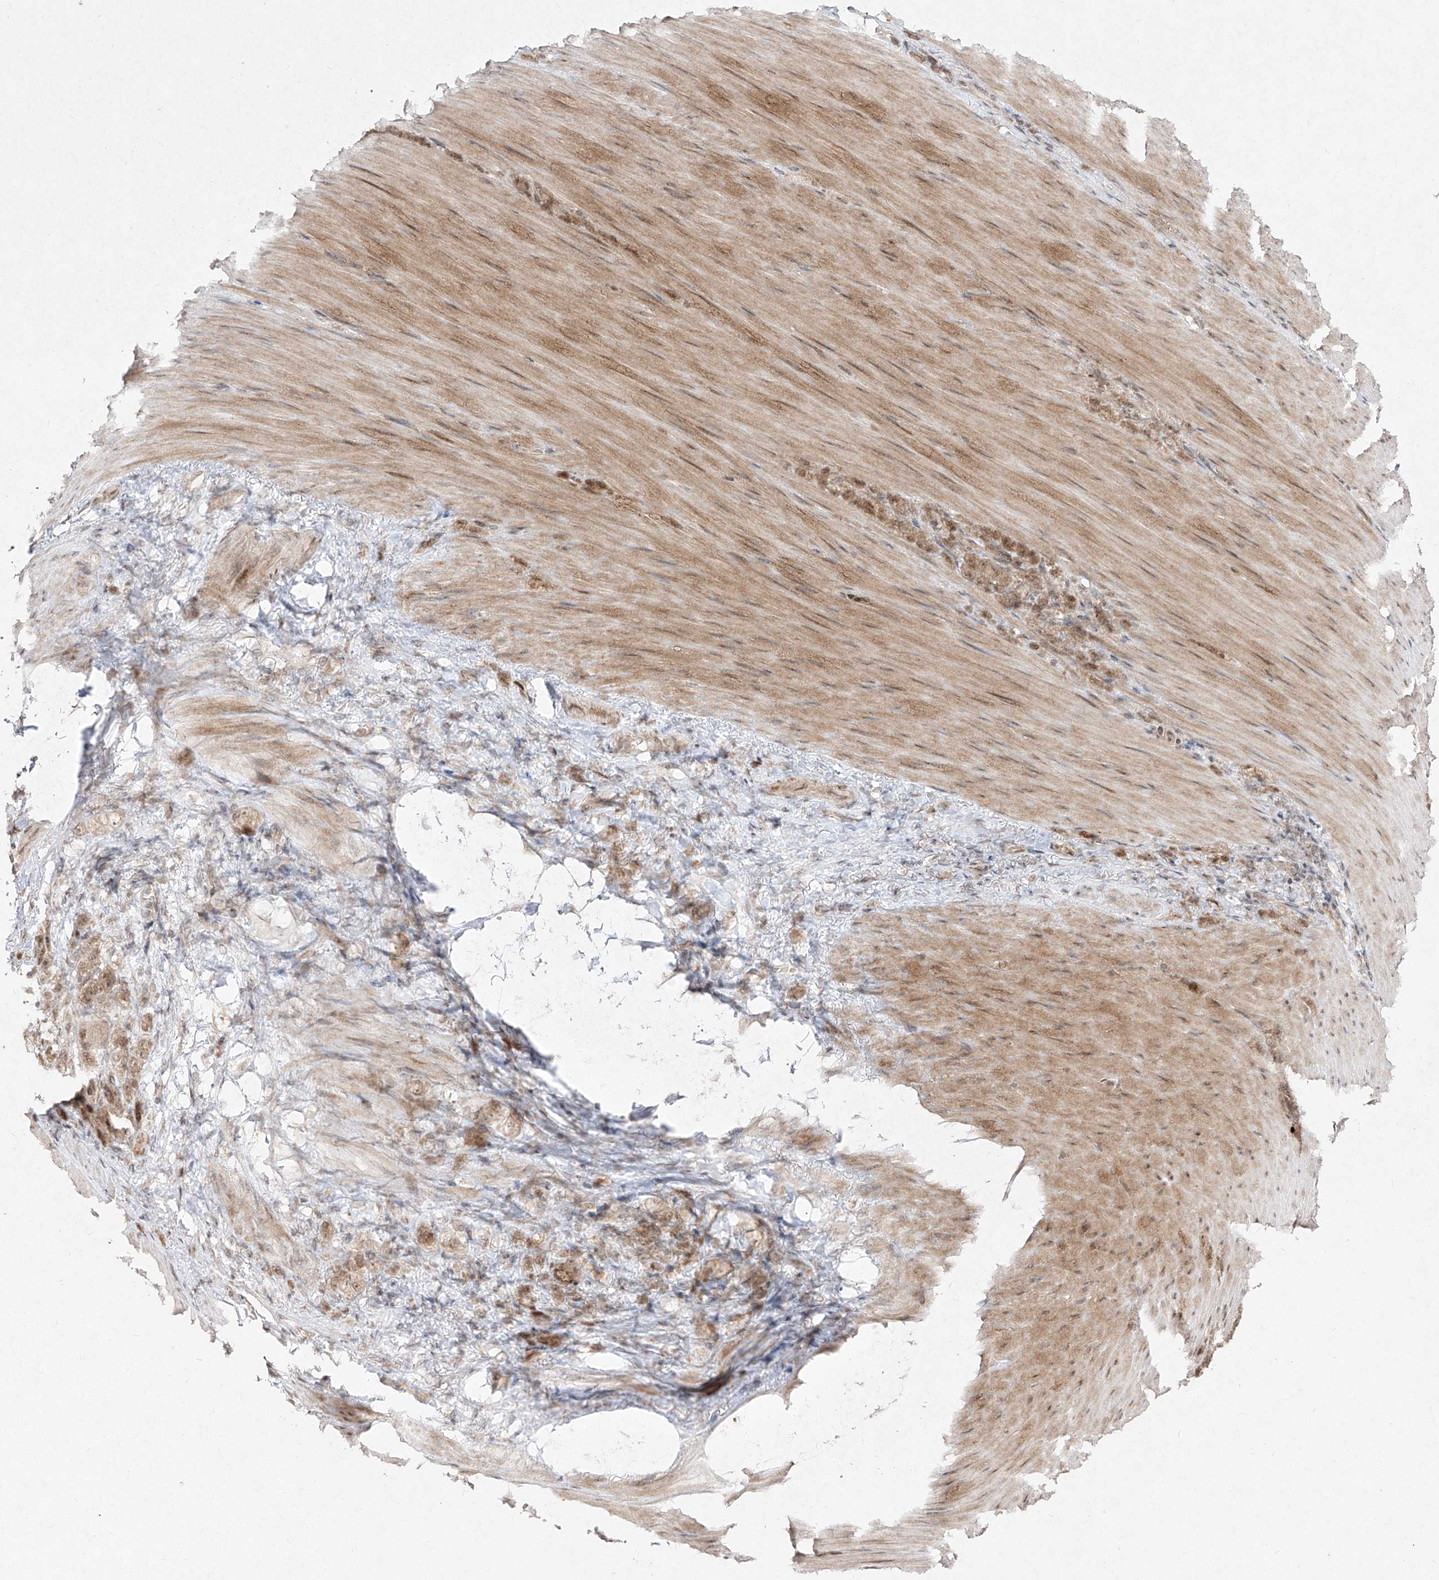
{"staining": {"intensity": "moderate", "quantity": ">75%", "location": "cytoplasmic/membranous,nuclear"}, "tissue": "stomach cancer", "cell_type": "Tumor cells", "image_type": "cancer", "snomed": [{"axis": "morphology", "description": "Normal tissue, NOS"}, {"axis": "morphology", "description": "Adenocarcinoma, NOS"}, {"axis": "topography", "description": "Stomach"}], "caption": "A photomicrograph of adenocarcinoma (stomach) stained for a protein displays moderate cytoplasmic/membranous and nuclear brown staining in tumor cells.", "gene": "SNRNP27", "patient": {"sex": "male", "age": 82}}